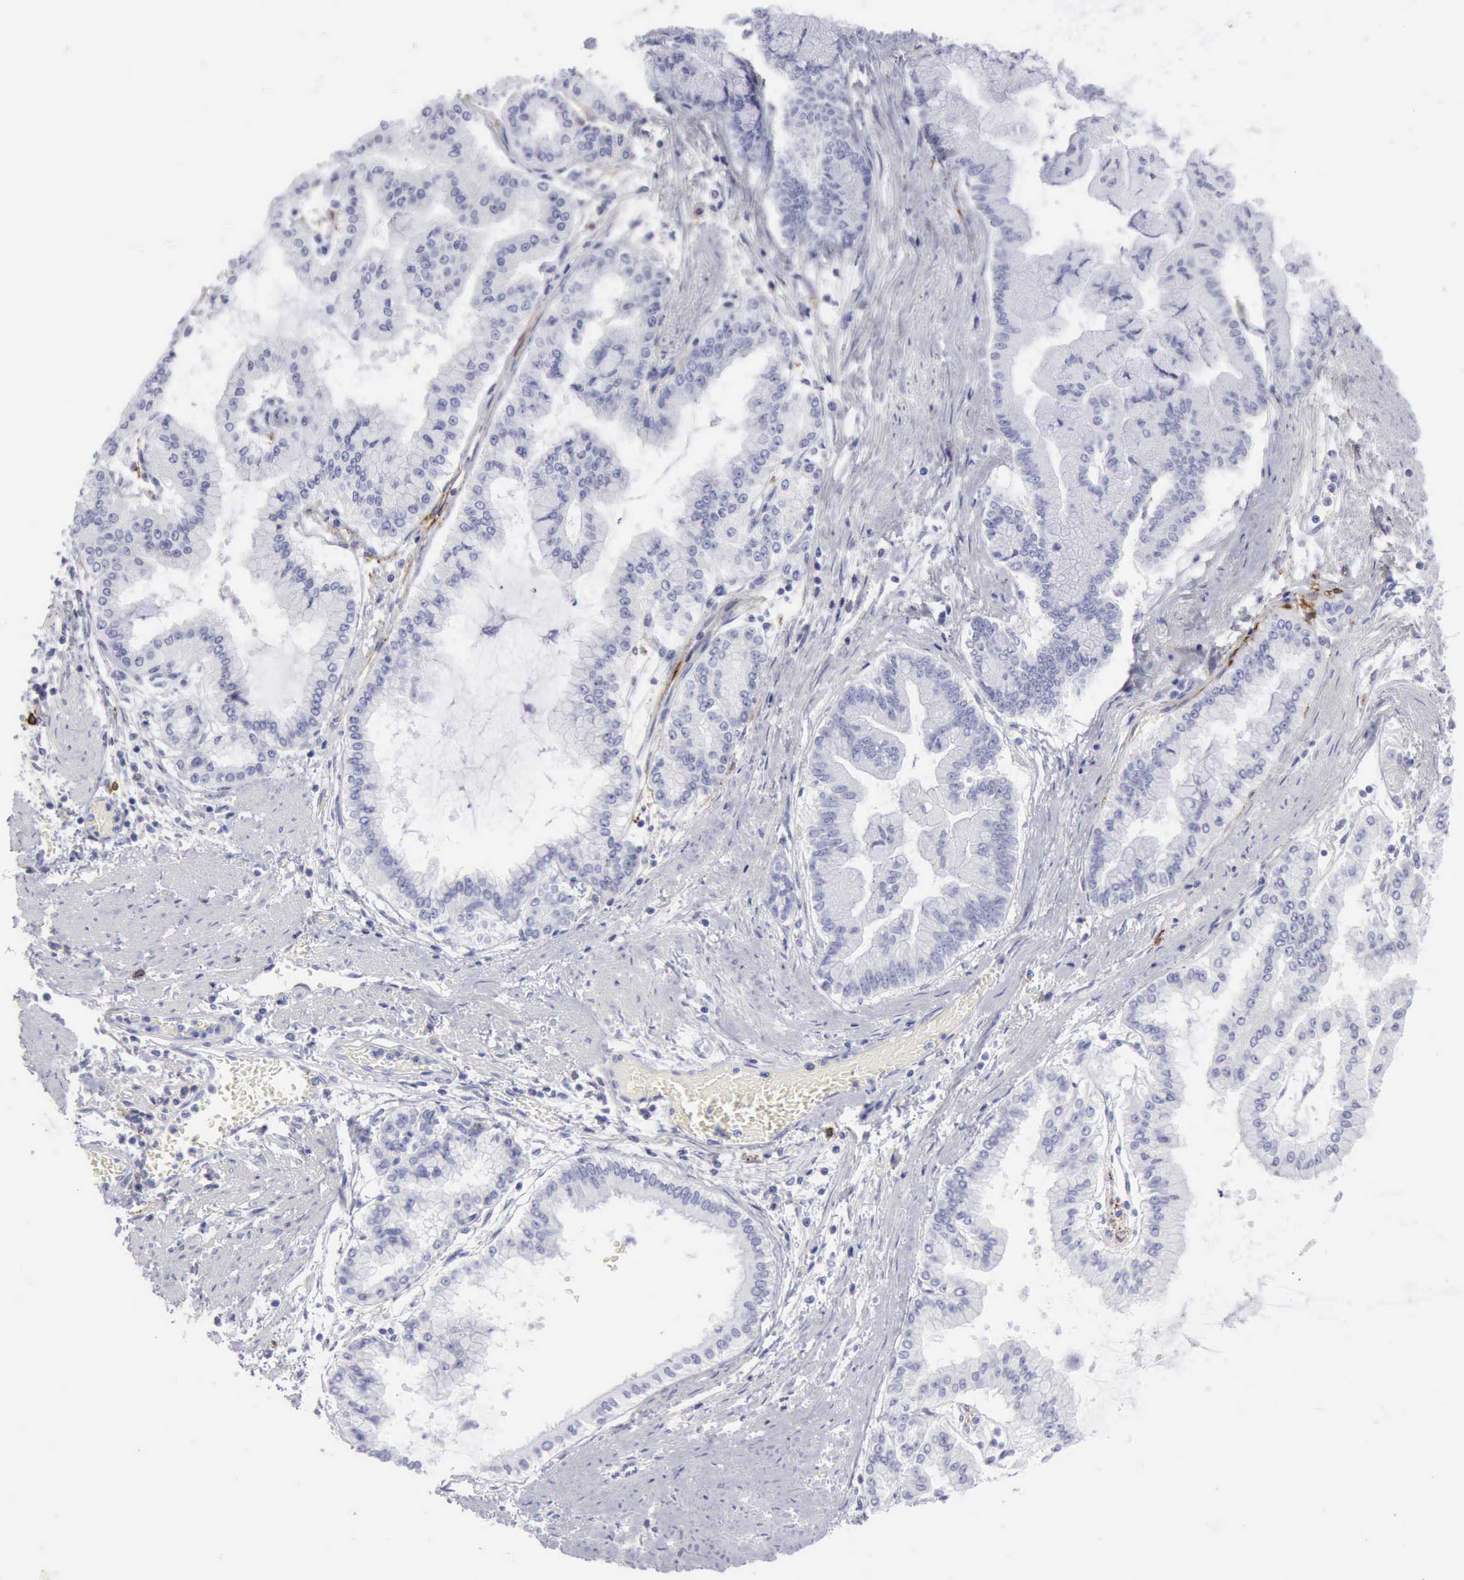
{"staining": {"intensity": "negative", "quantity": "none", "location": "none"}, "tissue": "liver cancer", "cell_type": "Tumor cells", "image_type": "cancer", "snomed": [{"axis": "morphology", "description": "Cholangiocarcinoma"}, {"axis": "topography", "description": "Liver"}], "caption": "Immunohistochemical staining of liver cholangiocarcinoma exhibits no significant staining in tumor cells. Brightfield microscopy of immunohistochemistry (IHC) stained with DAB (3,3'-diaminobenzidine) (brown) and hematoxylin (blue), captured at high magnification.", "gene": "NCAM1", "patient": {"sex": "female", "age": 79}}